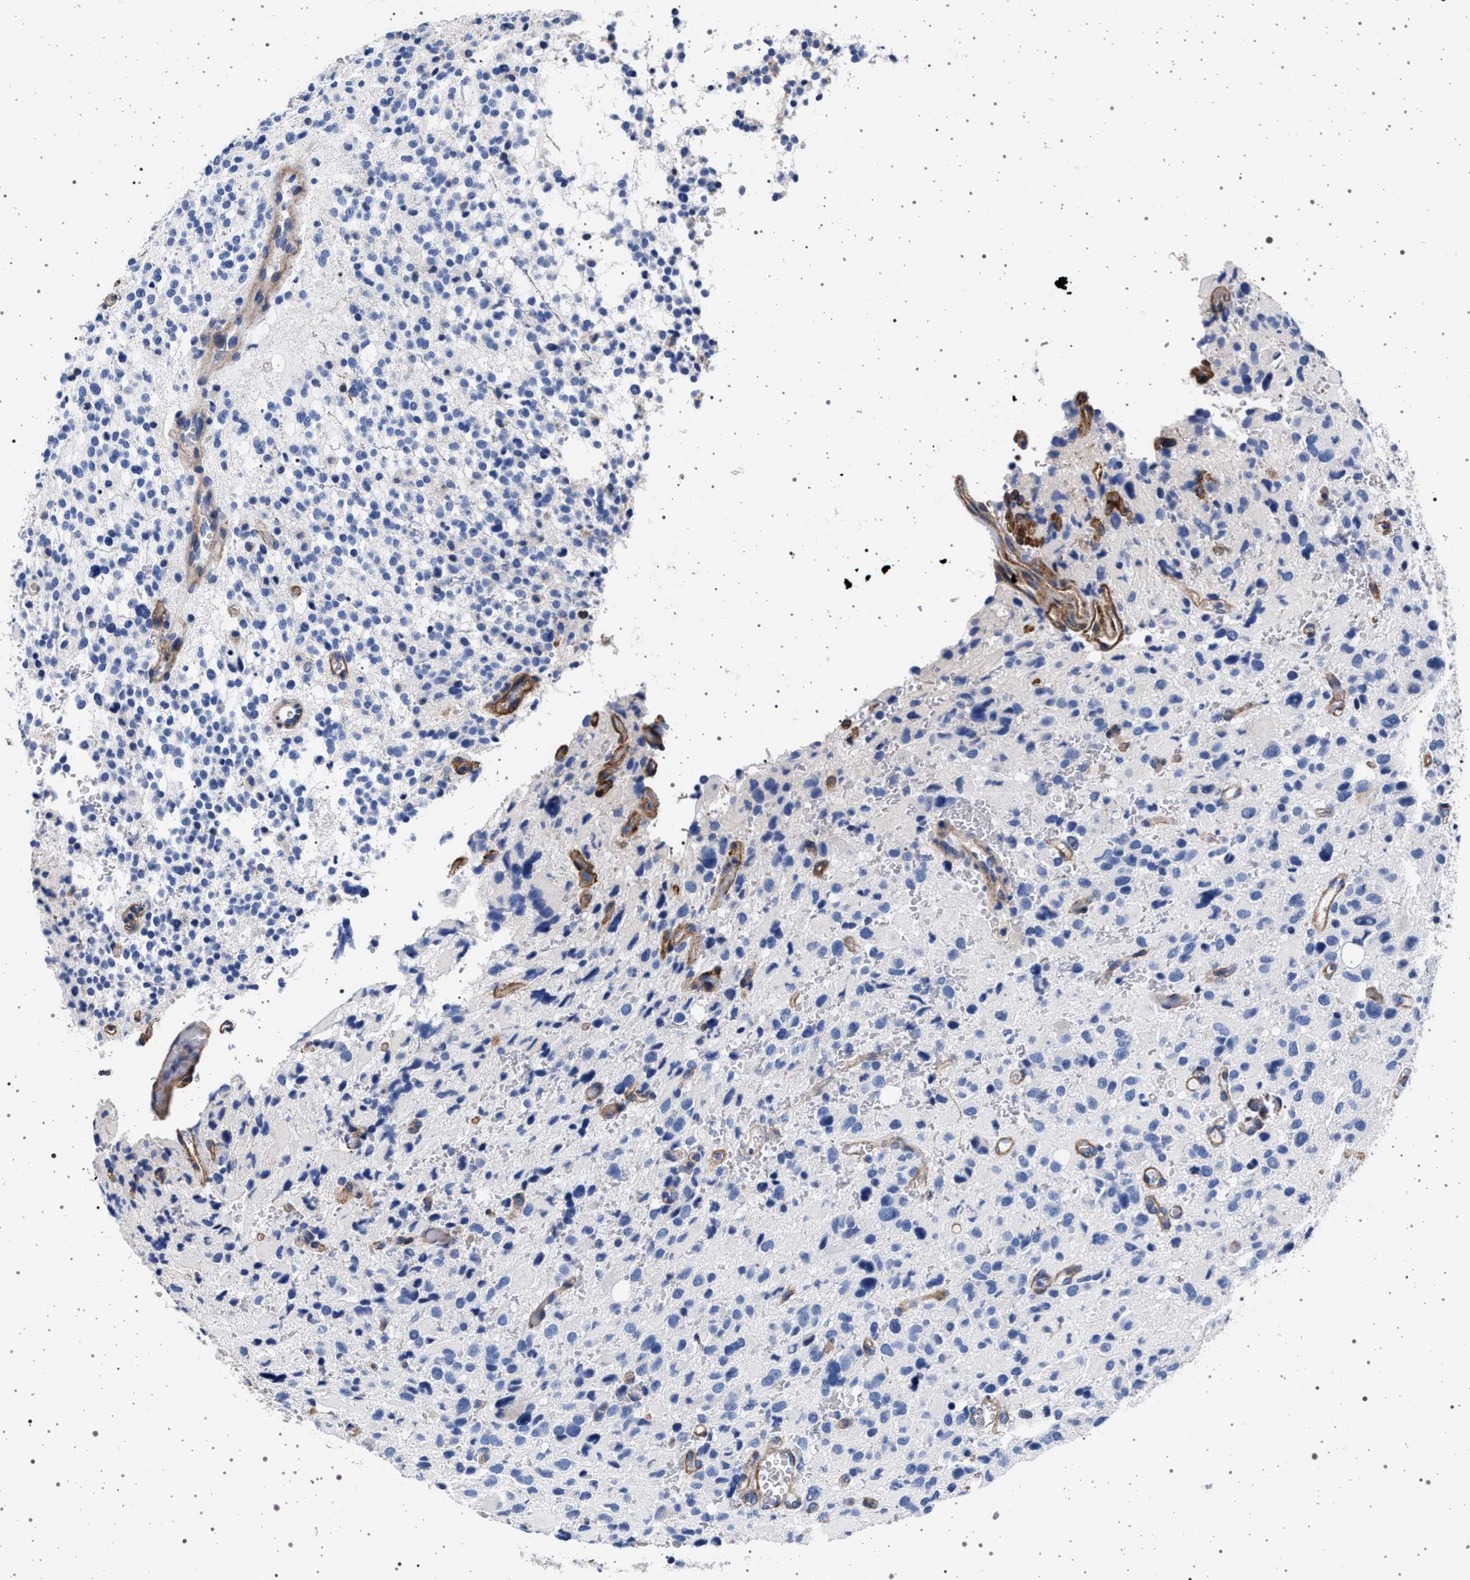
{"staining": {"intensity": "negative", "quantity": "none", "location": "none"}, "tissue": "glioma", "cell_type": "Tumor cells", "image_type": "cancer", "snomed": [{"axis": "morphology", "description": "Glioma, malignant, High grade"}, {"axis": "topography", "description": "Brain"}], "caption": "This is a histopathology image of IHC staining of glioma, which shows no positivity in tumor cells. The staining is performed using DAB (3,3'-diaminobenzidine) brown chromogen with nuclei counter-stained in using hematoxylin.", "gene": "SLC9A1", "patient": {"sex": "male", "age": 48}}